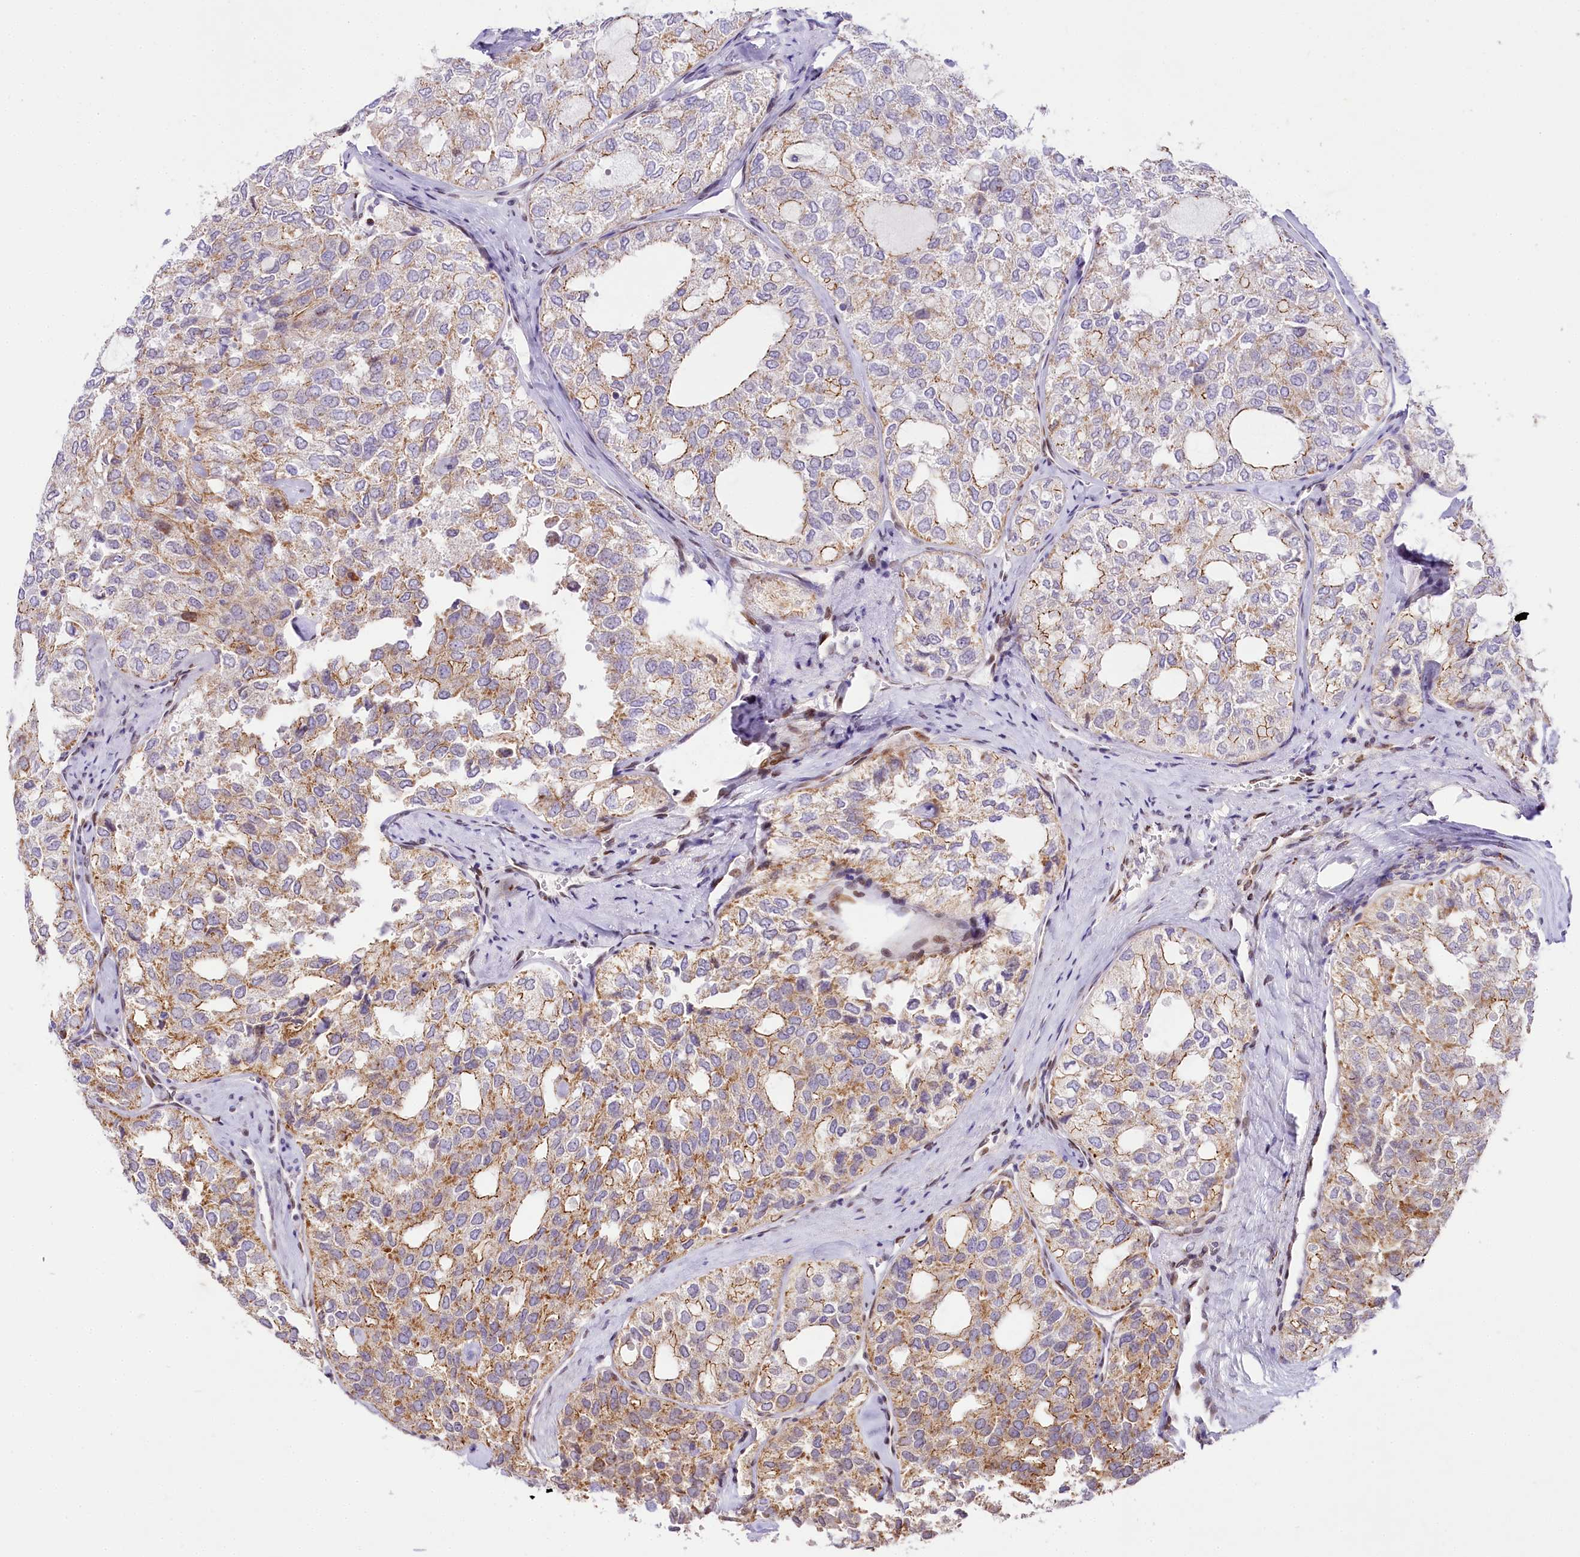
{"staining": {"intensity": "moderate", "quantity": "25%-75%", "location": "cytoplasmic/membranous"}, "tissue": "thyroid cancer", "cell_type": "Tumor cells", "image_type": "cancer", "snomed": [{"axis": "morphology", "description": "Follicular adenoma carcinoma, NOS"}, {"axis": "topography", "description": "Thyroid gland"}], "caption": "A brown stain shows moderate cytoplasmic/membranous positivity of a protein in human thyroid cancer (follicular adenoma carcinoma) tumor cells.", "gene": "PPIP5K2", "patient": {"sex": "male", "age": 75}}